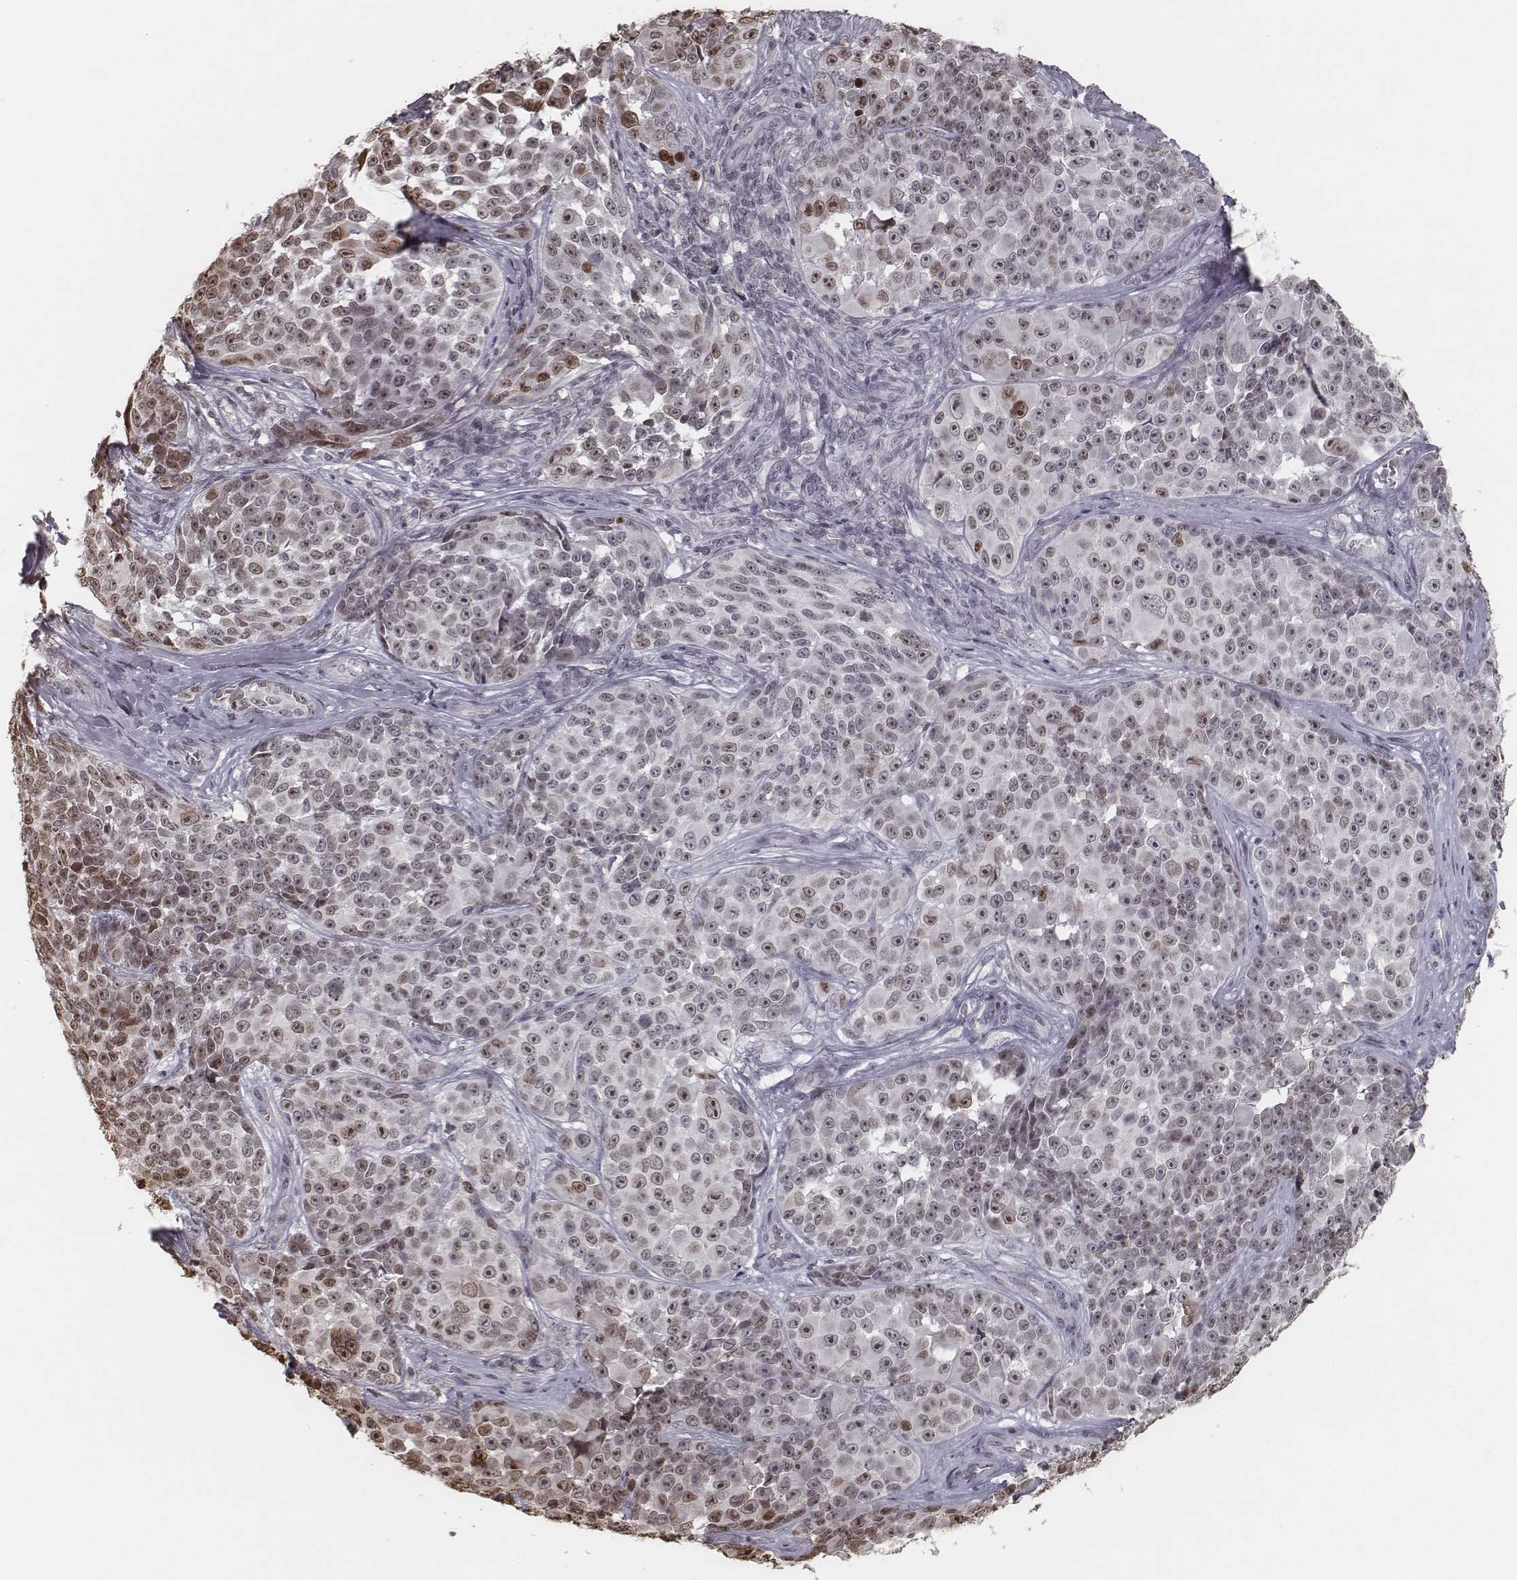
{"staining": {"intensity": "moderate", "quantity": ">75%", "location": "nuclear"}, "tissue": "melanoma", "cell_type": "Tumor cells", "image_type": "cancer", "snomed": [{"axis": "morphology", "description": "Malignant melanoma, NOS"}, {"axis": "topography", "description": "Skin"}], "caption": "Moderate nuclear expression for a protein is identified in about >75% of tumor cells of malignant melanoma using immunohistochemistry (IHC).", "gene": "HMGA2", "patient": {"sex": "female", "age": 88}}